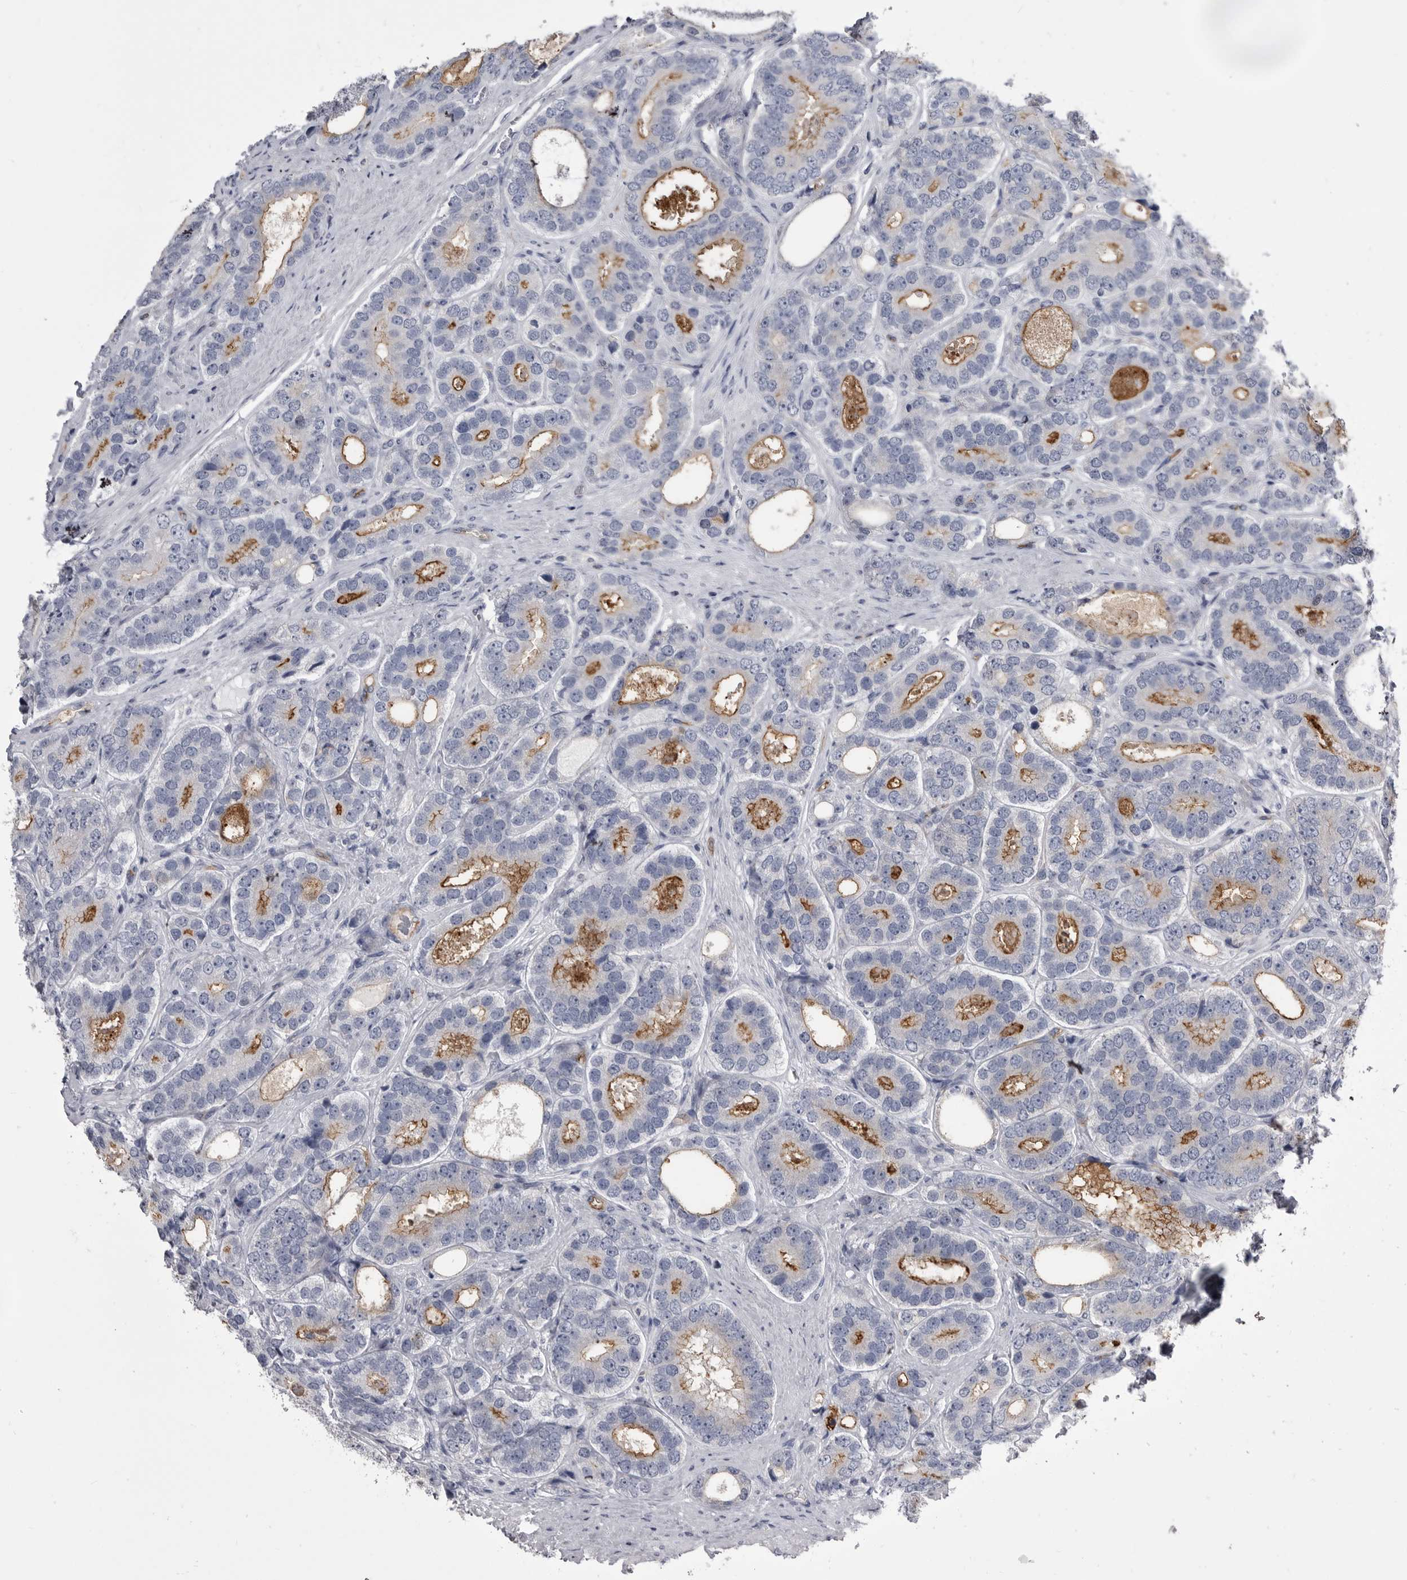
{"staining": {"intensity": "moderate", "quantity": "25%-75%", "location": "cytoplasmic/membranous"}, "tissue": "prostate cancer", "cell_type": "Tumor cells", "image_type": "cancer", "snomed": [{"axis": "morphology", "description": "Adenocarcinoma, High grade"}, {"axis": "topography", "description": "Prostate"}], "caption": "Prostate adenocarcinoma (high-grade) was stained to show a protein in brown. There is medium levels of moderate cytoplasmic/membranous positivity in about 25%-75% of tumor cells.", "gene": "OPLAH", "patient": {"sex": "male", "age": 56}}